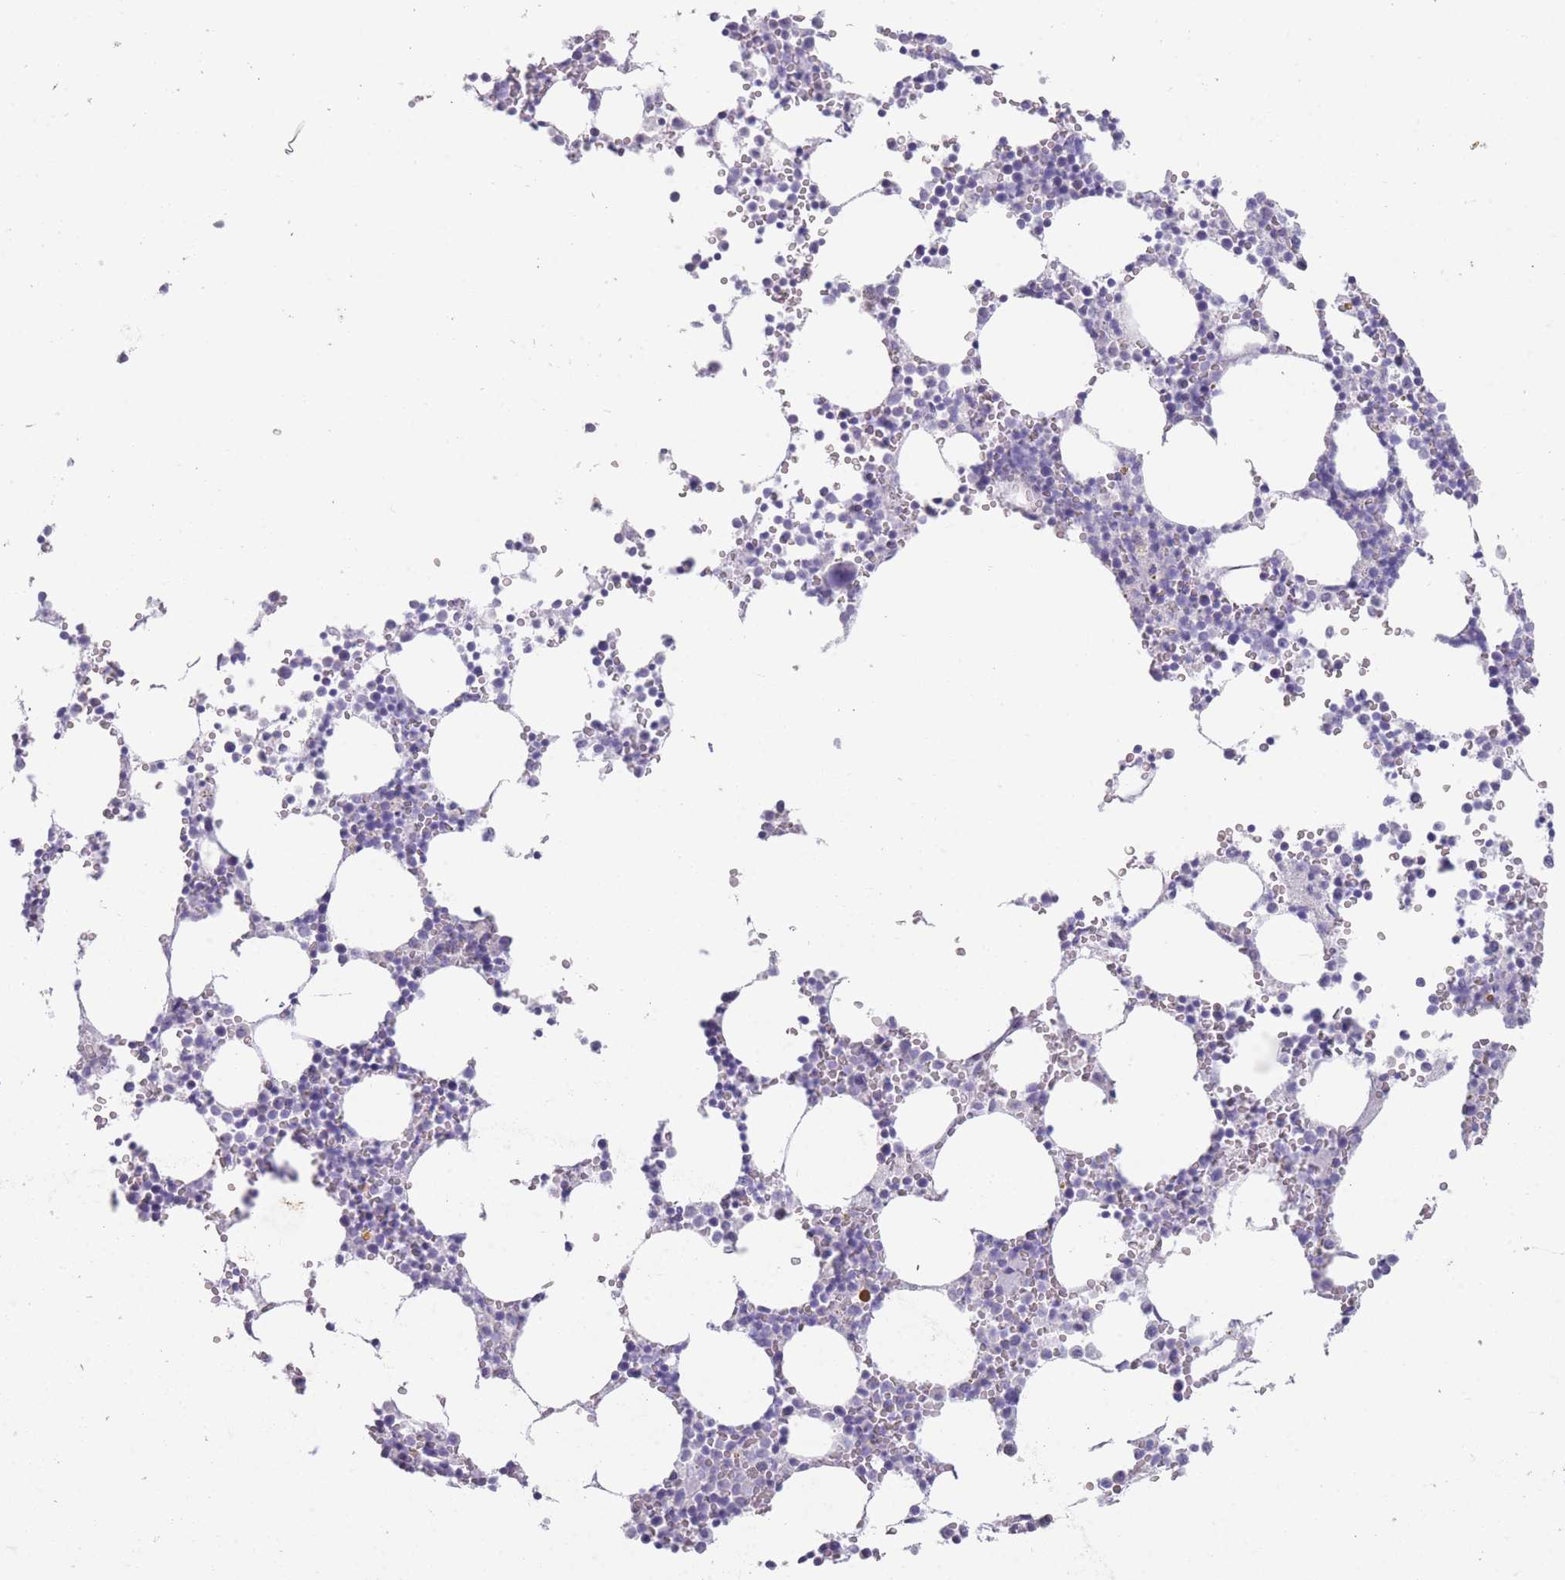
{"staining": {"intensity": "negative", "quantity": "none", "location": "none"}, "tissue": "bone marrow", "cell_type": "Hematopoietic cells", "image_type": "normal", "snomed": [{"axis": "morphology", "description": "Normal tissue, NOS"}, {"axis": "topography", "description": "Bone marrow"}], "caption": "IHC of unremarkable bone marrow reveals no expression in hematopoietic cells. (DAB IHC visualized using brightfield microscopy, high magnification).", "gene": "RHBG", "patient": {"sex": "female", "age": 64}}